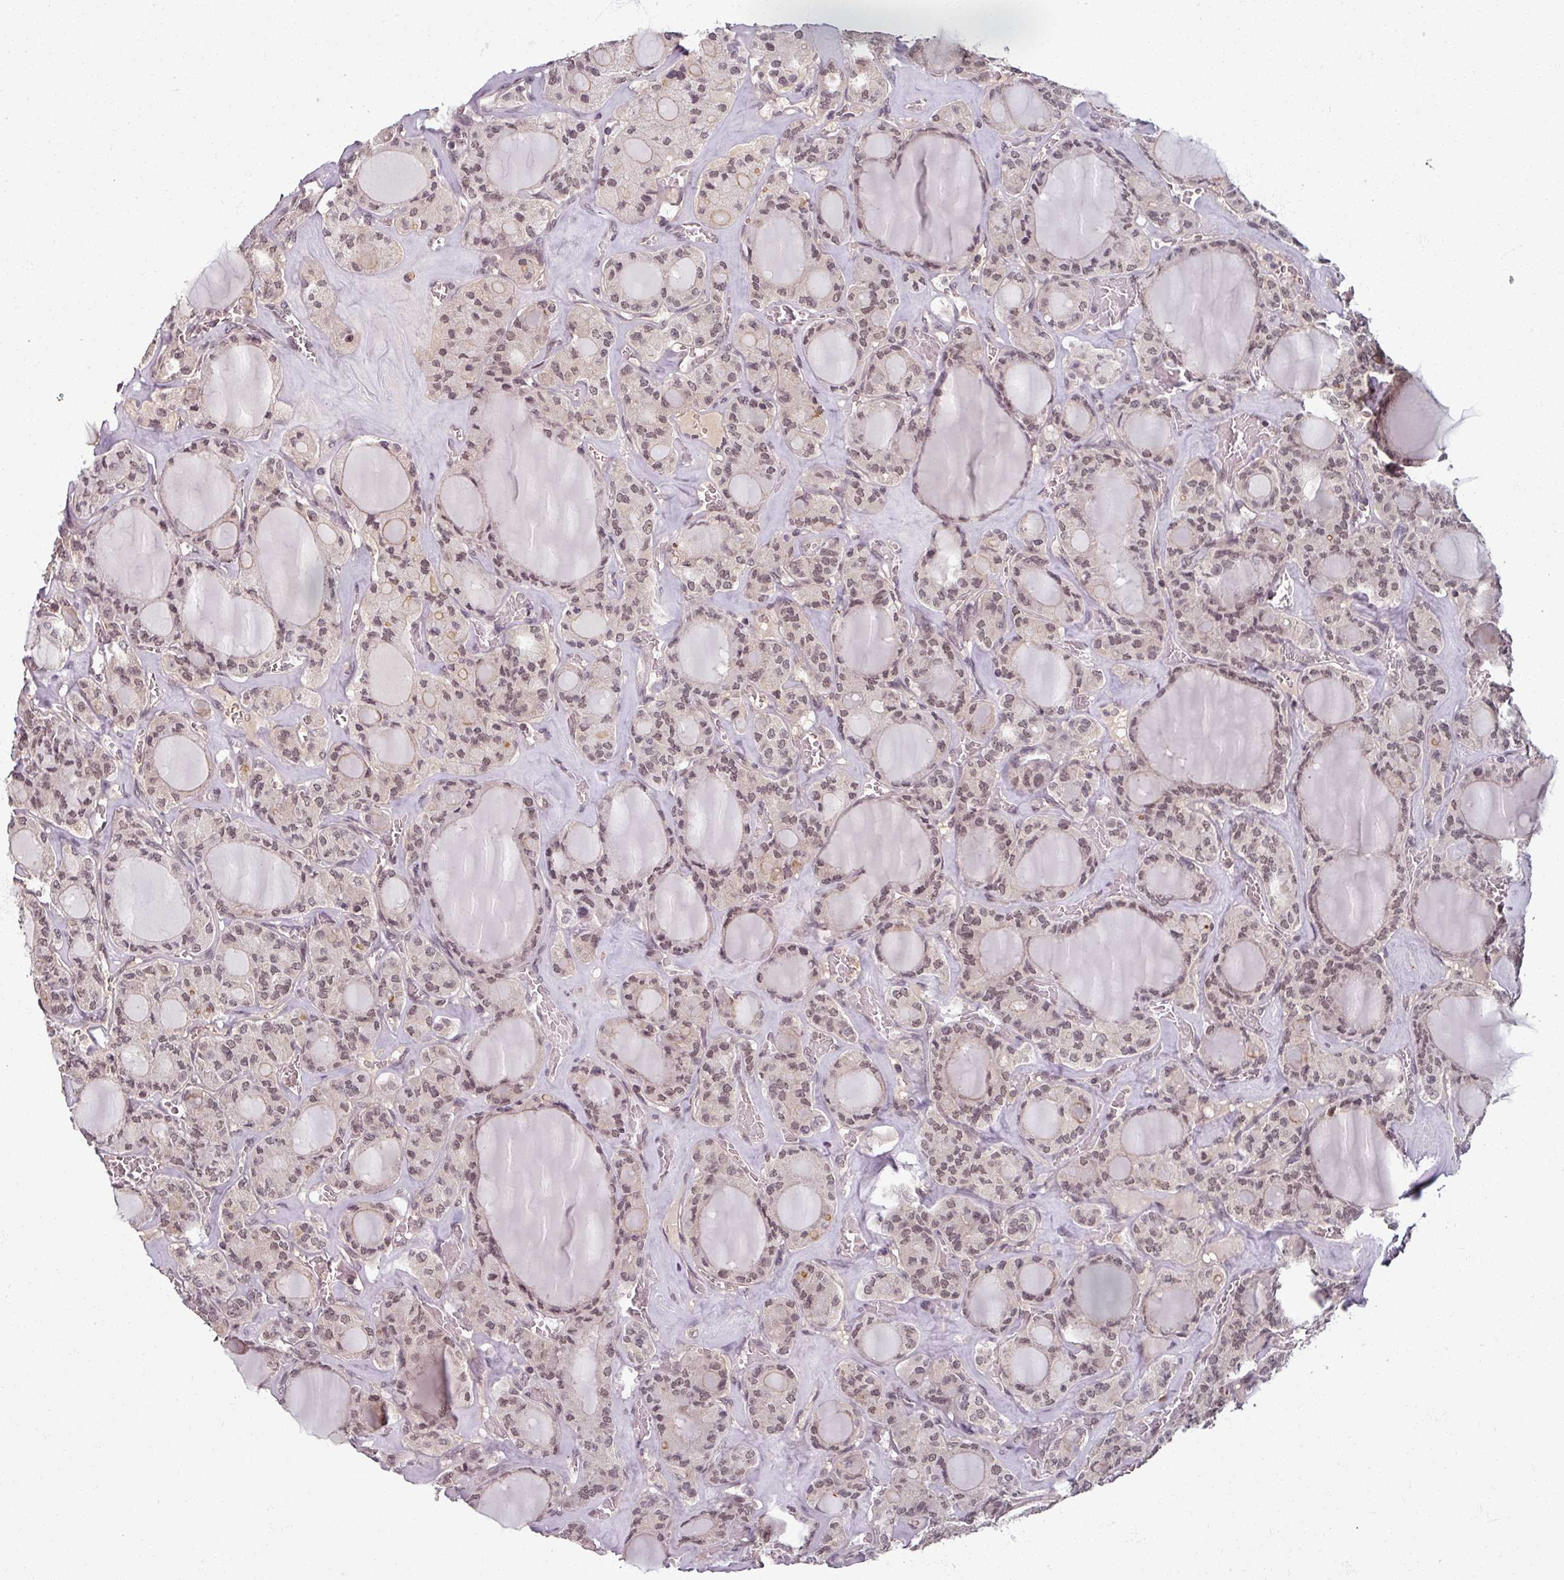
{"staining": {"intensity": "moderate", "quantity": ">75%", "location": "nuclear"}, "tissue": "thyroid cancer", "cell_type": "Tumor cells", "image_type": "cancer", "snomed": [{"axis": "morphology", "description": "Papillary adenocarcinoma, NOS"}, {"axis": "topography", "description": "Thyroid gland"}], "caption": "Protein expression analysis of human thyroid cancer (papillary adenocarcinoma) reveals moderate nuclear staining in about >75% of tumor cells.", "gene": "POLR2G", "patient": {"sex": "male", "age": 87}}